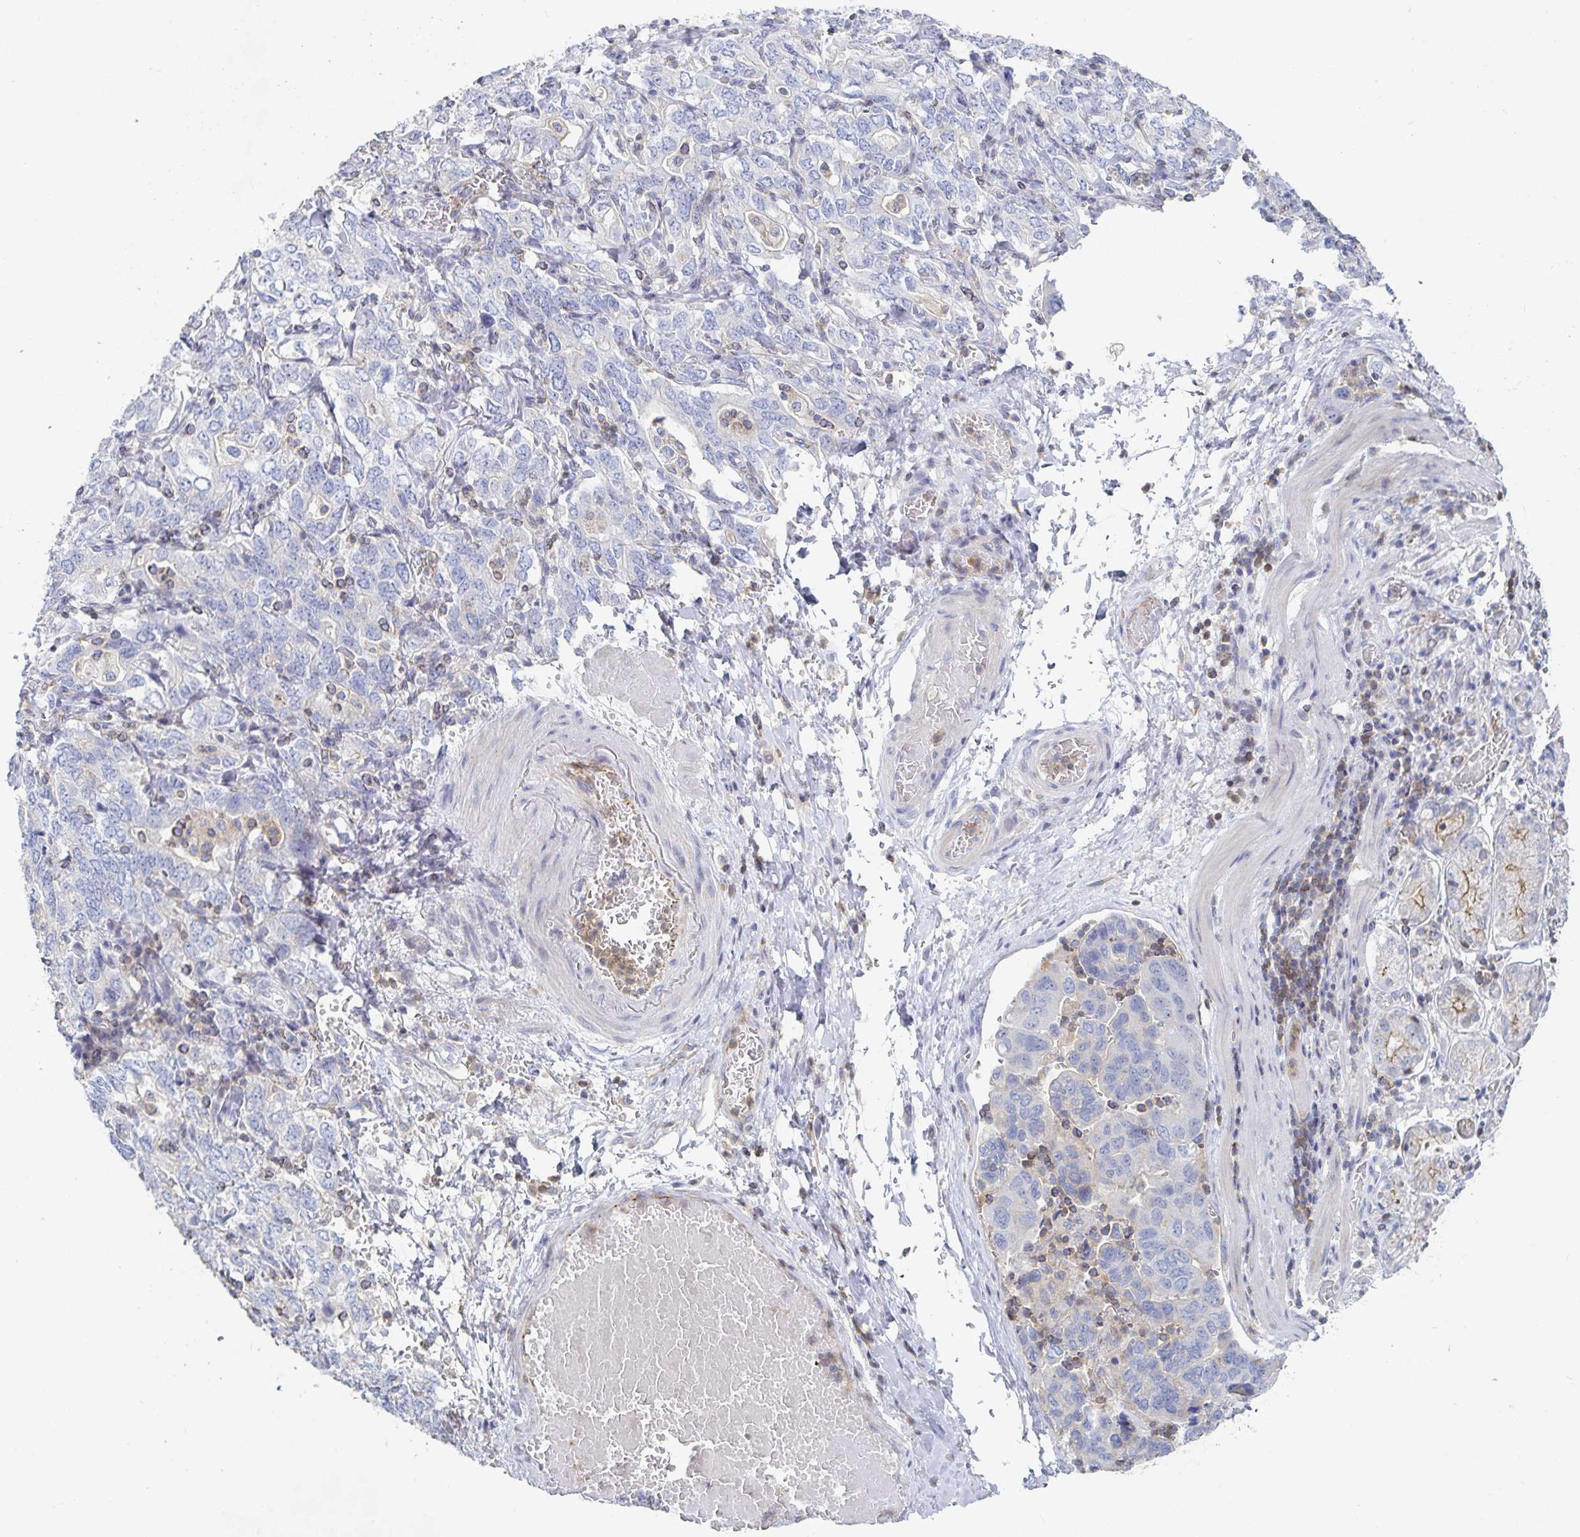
{"staining": {"intensity": "negative", "quantity": "none", "location": "none"}, "tissue": "stomach cancer", "cell_type": "Tumor cells", "image_type": "cancer", "snomed": [{"axis": "morphology", "description": "Adenocarcinoma, NOS"}, {"axis": "topography", "description": "Stomach, upper"}, {"axis": "topography", "description": "Stomach"}], "caption": "IHC histopathology image of neoplastic tissue: stomach cancer stained with DAB (3,3'-diaminobenzidine) reveals no significant protein staining in tumor cells.", "gene": "PIK3CD", "patient": {"sex": "male", "age": 62}}